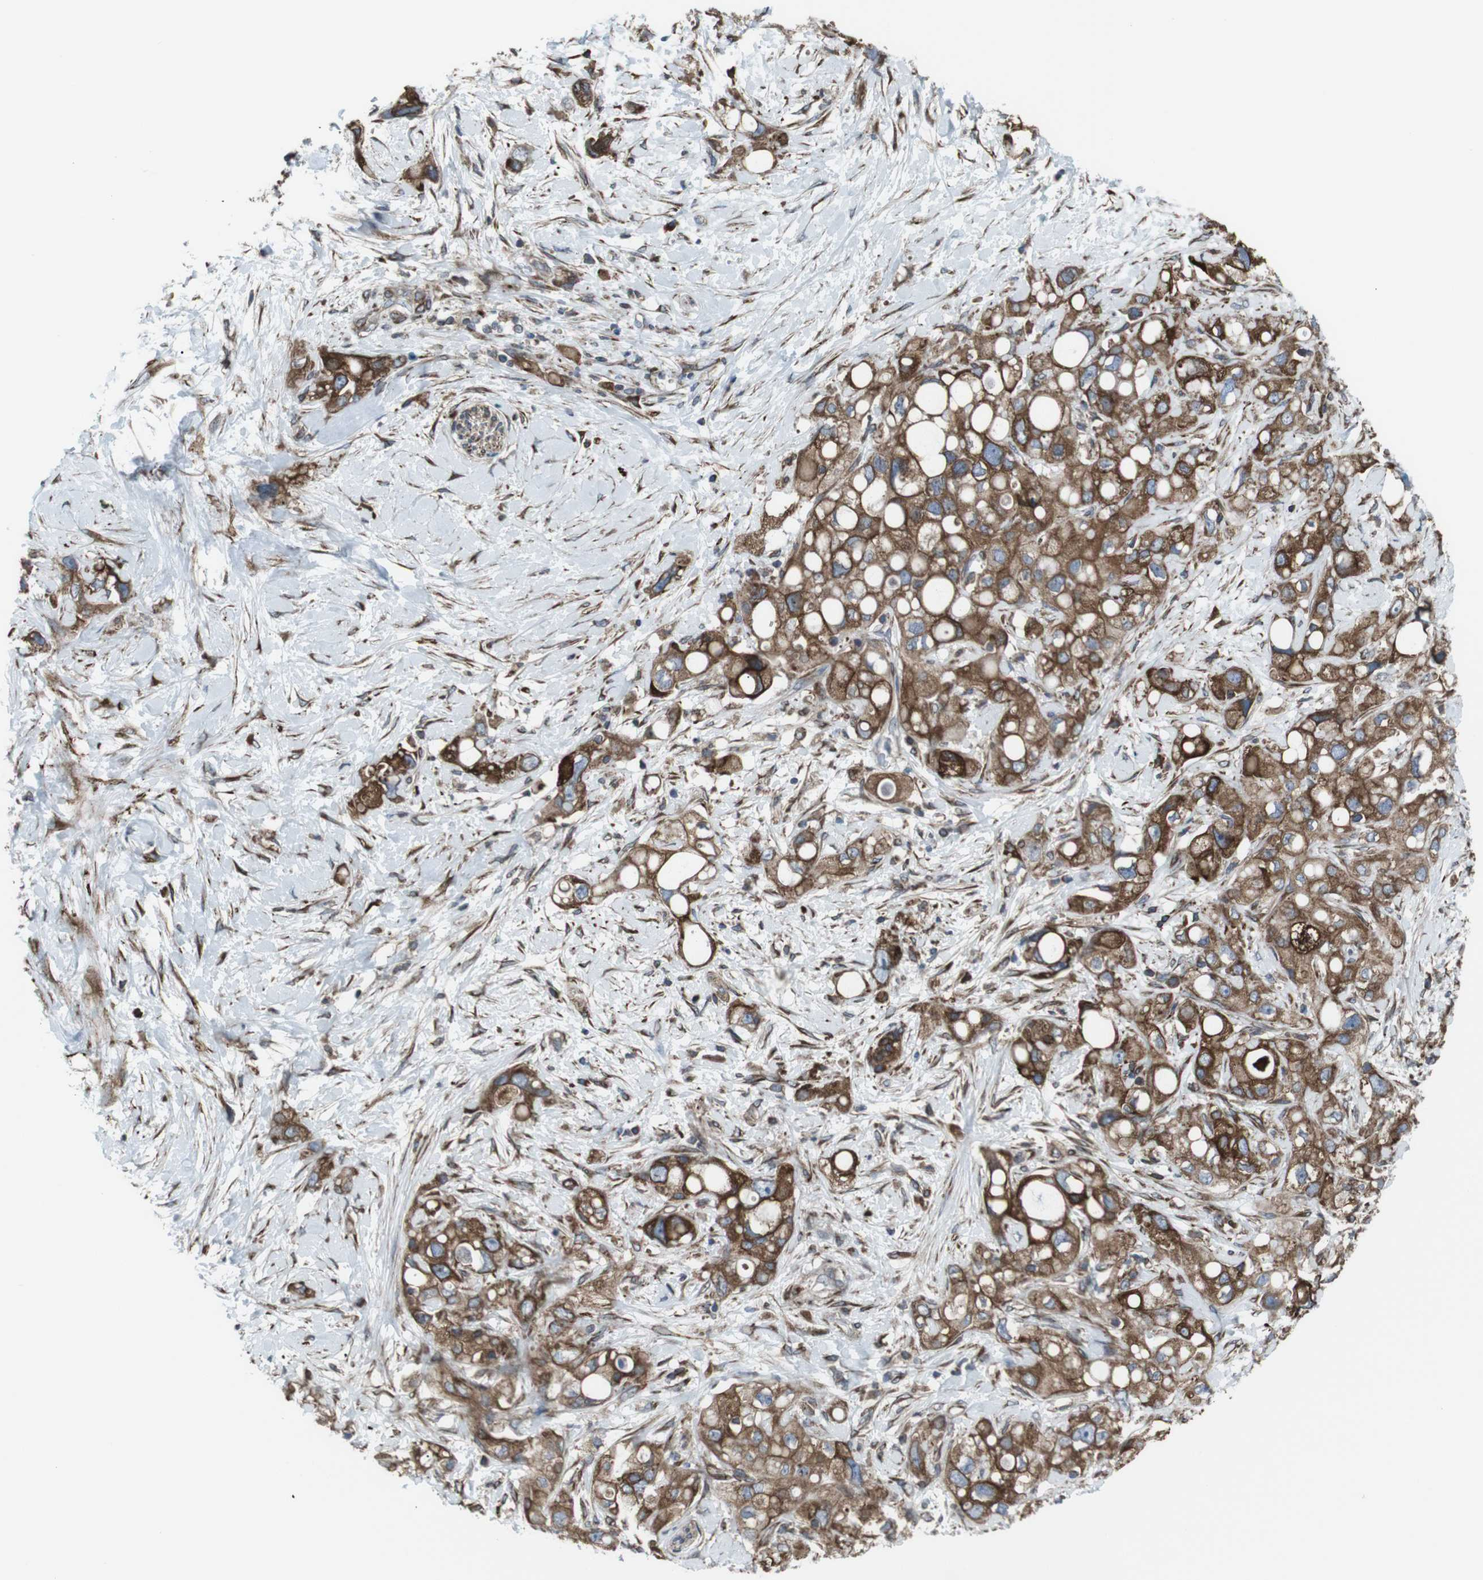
{"staining": {"intensity": "moderate", "quantity": ">75%", "location": "cytoplasmic/membranous"}, "tissue": "pancreatic cancer", "cell_type": "Tumor cells", "image_type": "cancer", "snomed": [{"axis": "morphology", "description": "Adenocarcinoma, NOS"}, {"axis": "topography", "description": "Pancreas"}], "caption": "A histopathology image of adenocarcinoma (pancreatic) stained for a protein shows moderate cytoplasmic/membranous brown staining in tumor cells.", "gene": "LNPK", "patient": {"sex": "female", "age": 56}}